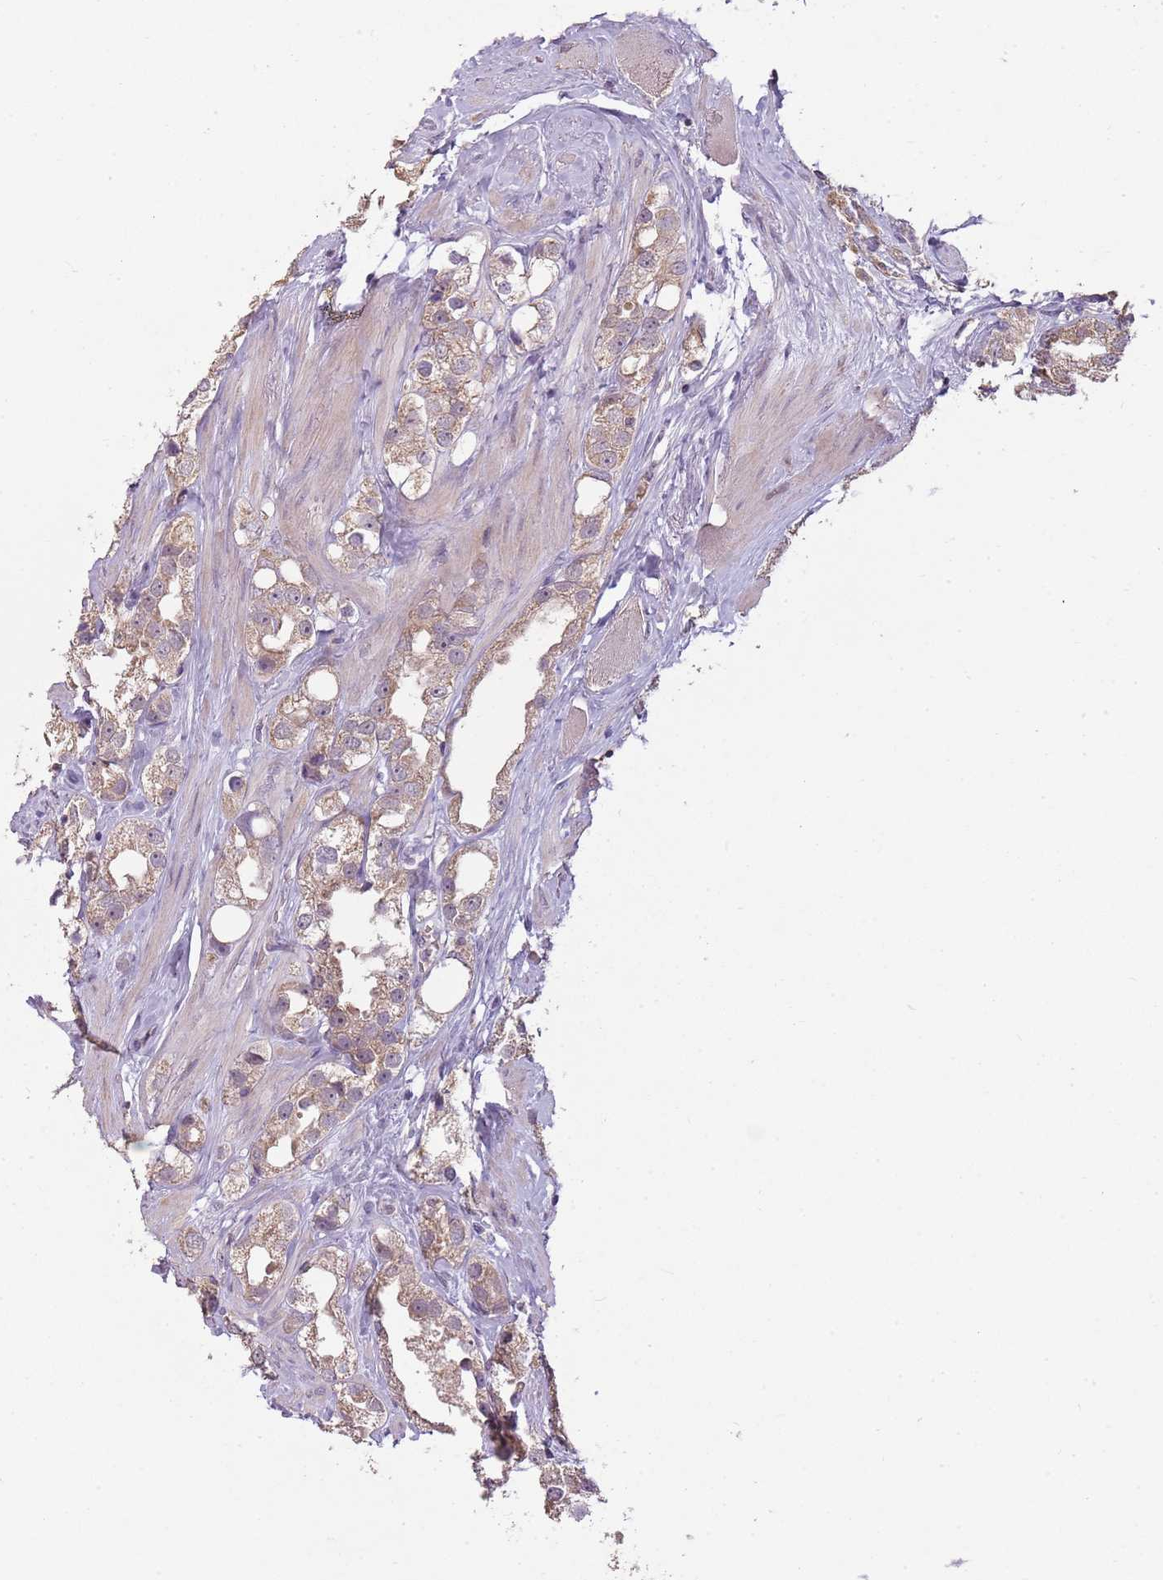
{"staining": {"intensity": "moderate", "quantity": ">75%", "location": "cytoplasmic/membranous"}, "tissue": "prostate cancer", "cell_type": "Tumor cells", "image_type": "cancer", "snomed": [{"axis": "morphology", "description": "Adenocarcinoma, NOS"}, {"axis": "topography", "description": "Prostate"}], "caption": "Immunohistochemical staining of human prostate cancer (adenocarcinoma) shows medium levels of moderate cytoplasmic/membranous protein expression in about >75% of tumor cells.", "gene": "TEKT4", "patient": {"sex": "male", "age": 79}}